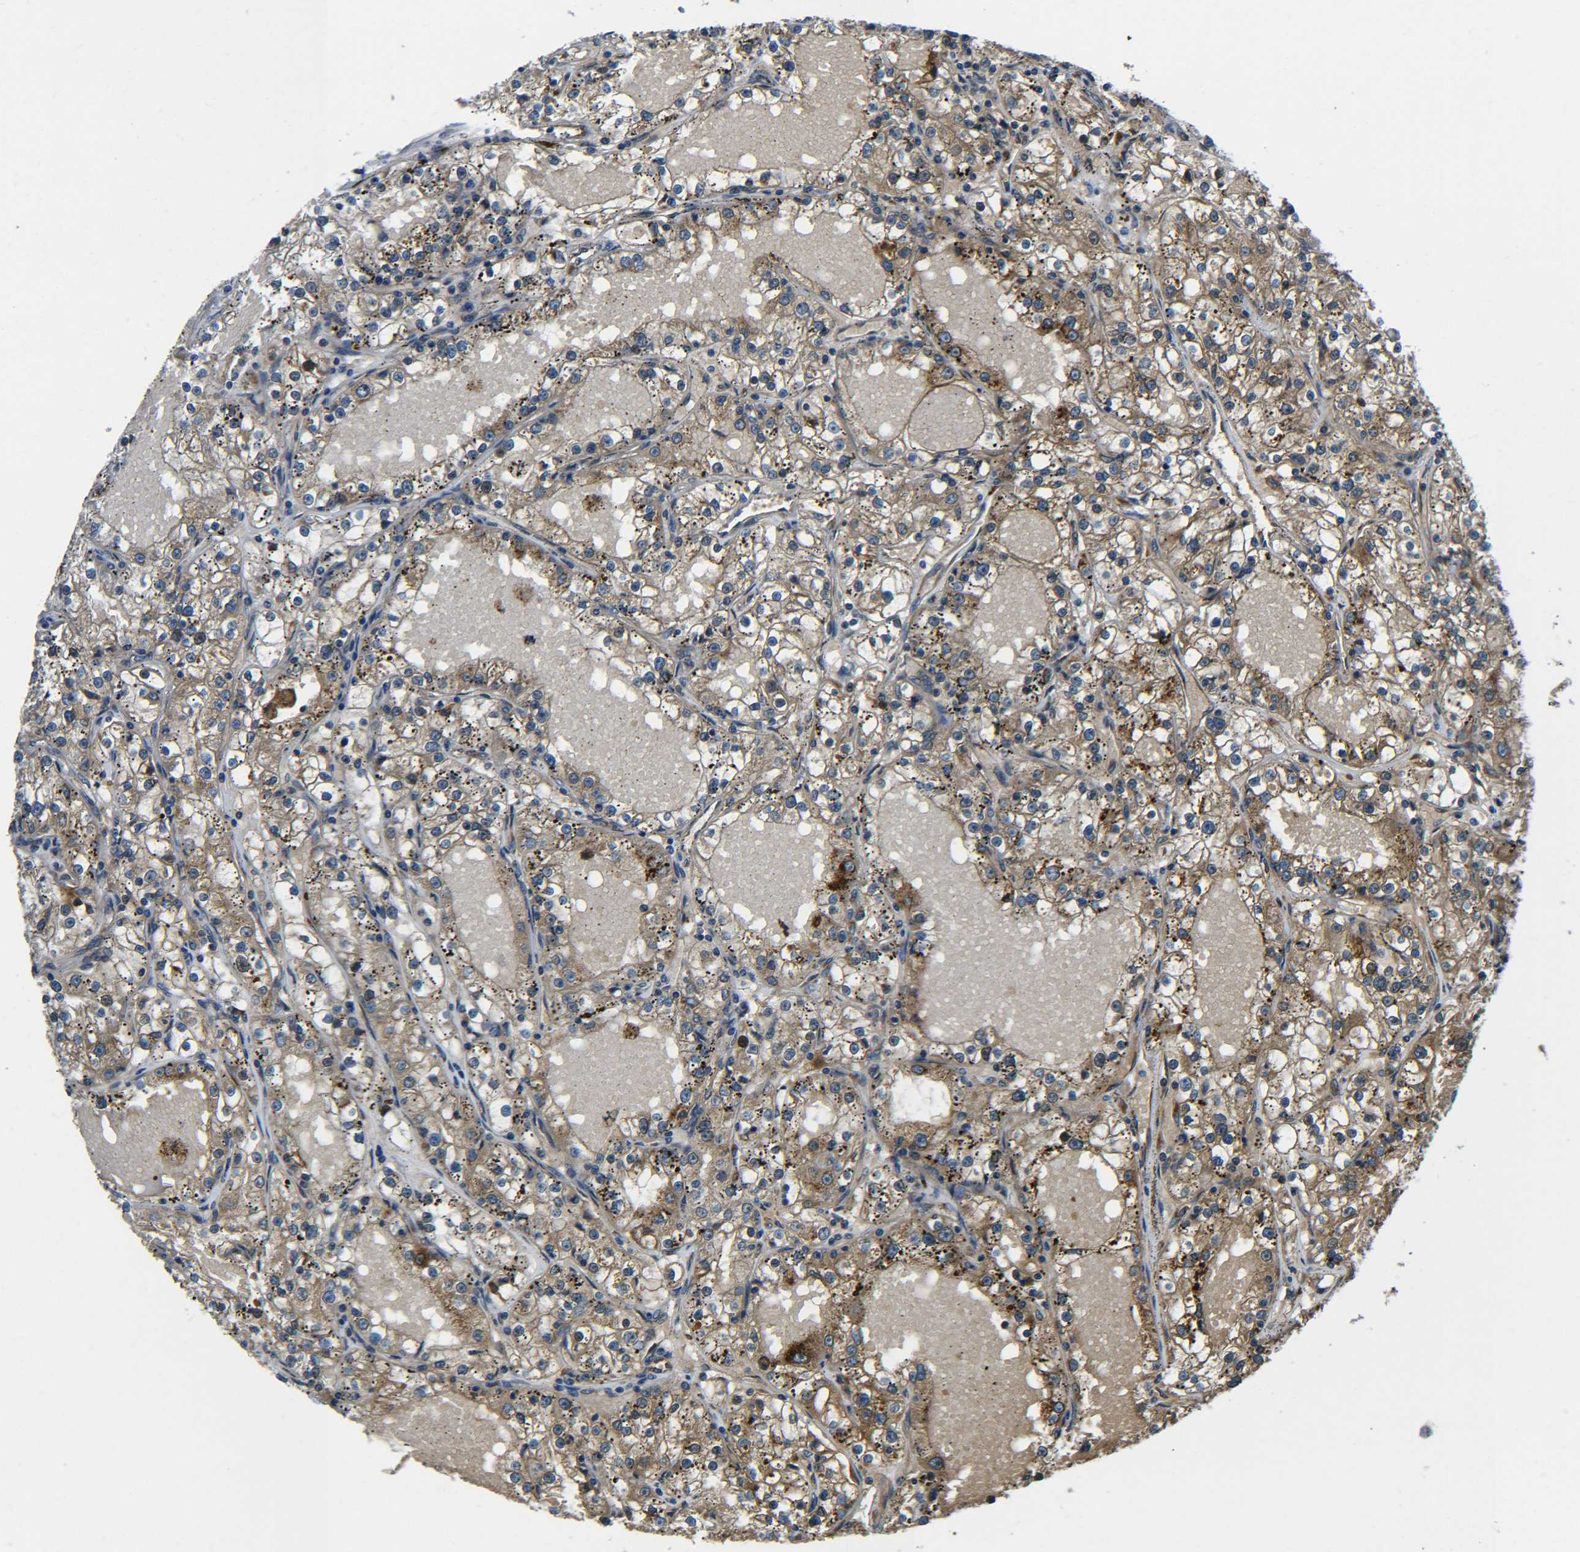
{"staining": {"intensity": "moderate", "quantity": ">75%", "location": "cytoplasmic/membranous"}, "tissue": "renal cancer", "cell_type": "Tumor cells", "image_type": "cancer", "snomed": [{"axis": "morphology", "description": "Adenocarcinoma, NOS"}, {"axis": "topography", "description": "Kidney"}], "caption": "High-power microscopy captured an immunohistochemistry (IHC) histopathology image of renal cancer (adenocarcinoma), revealing moderate cytoplasmic/membranous staining in approximately >75% of tumor cells.", "gene": "PREB", "patient": {"sex": "male", "age": 56}}